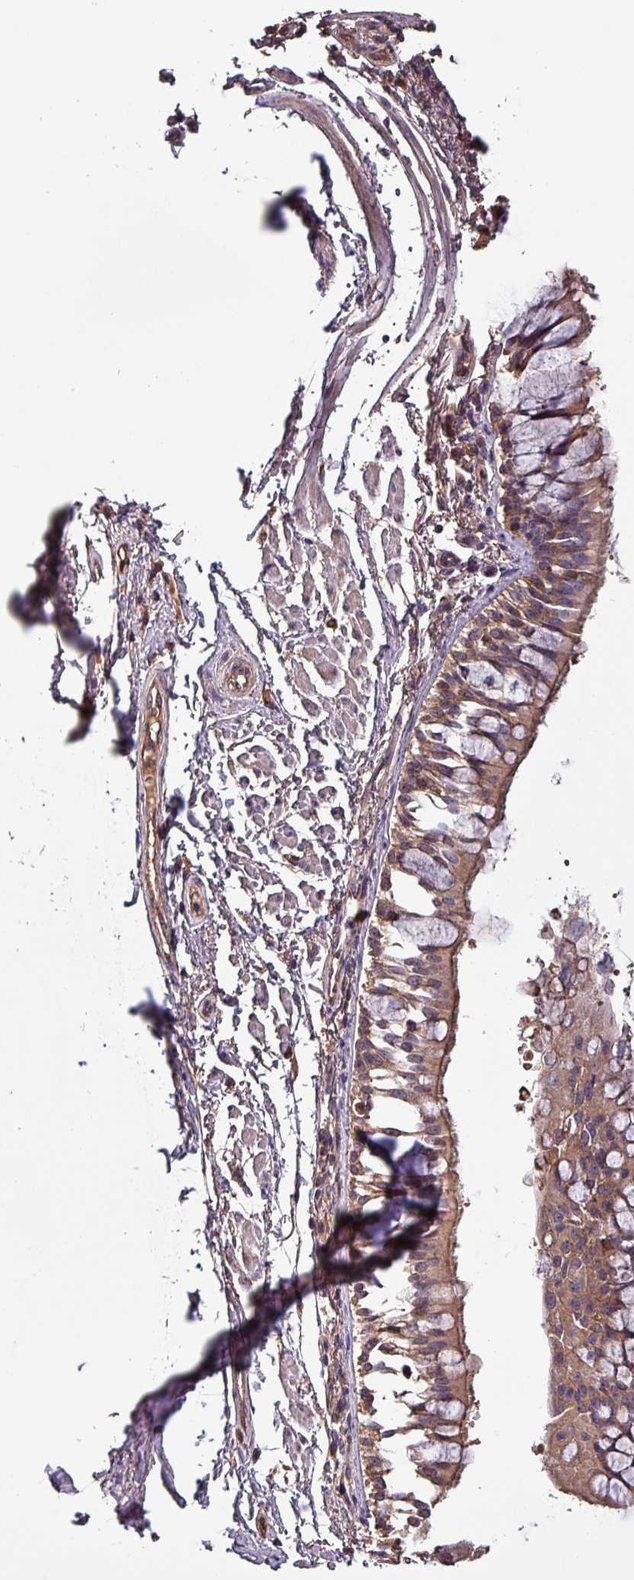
{"staining": {"intensity": "weak", "quantity": ">75%", "location": "cytoplasmic/membranous"}, "tissue": "bronchus", "cell_type": "Respiratory epithelial cells", "image_type": "normal", "snomed": [{"axis": "morphology", "description": "Normal tissue, NOS"}, {"axis": "topography", "description": "Bronchus"}], "caption": "Respiratory epithelial cells show weak cytoplasmic/membranous expression in about >75% of cells in benign bronchus.", "gene": "PAFAH1B2", "patient": {"sex": "male", "age": 70}}